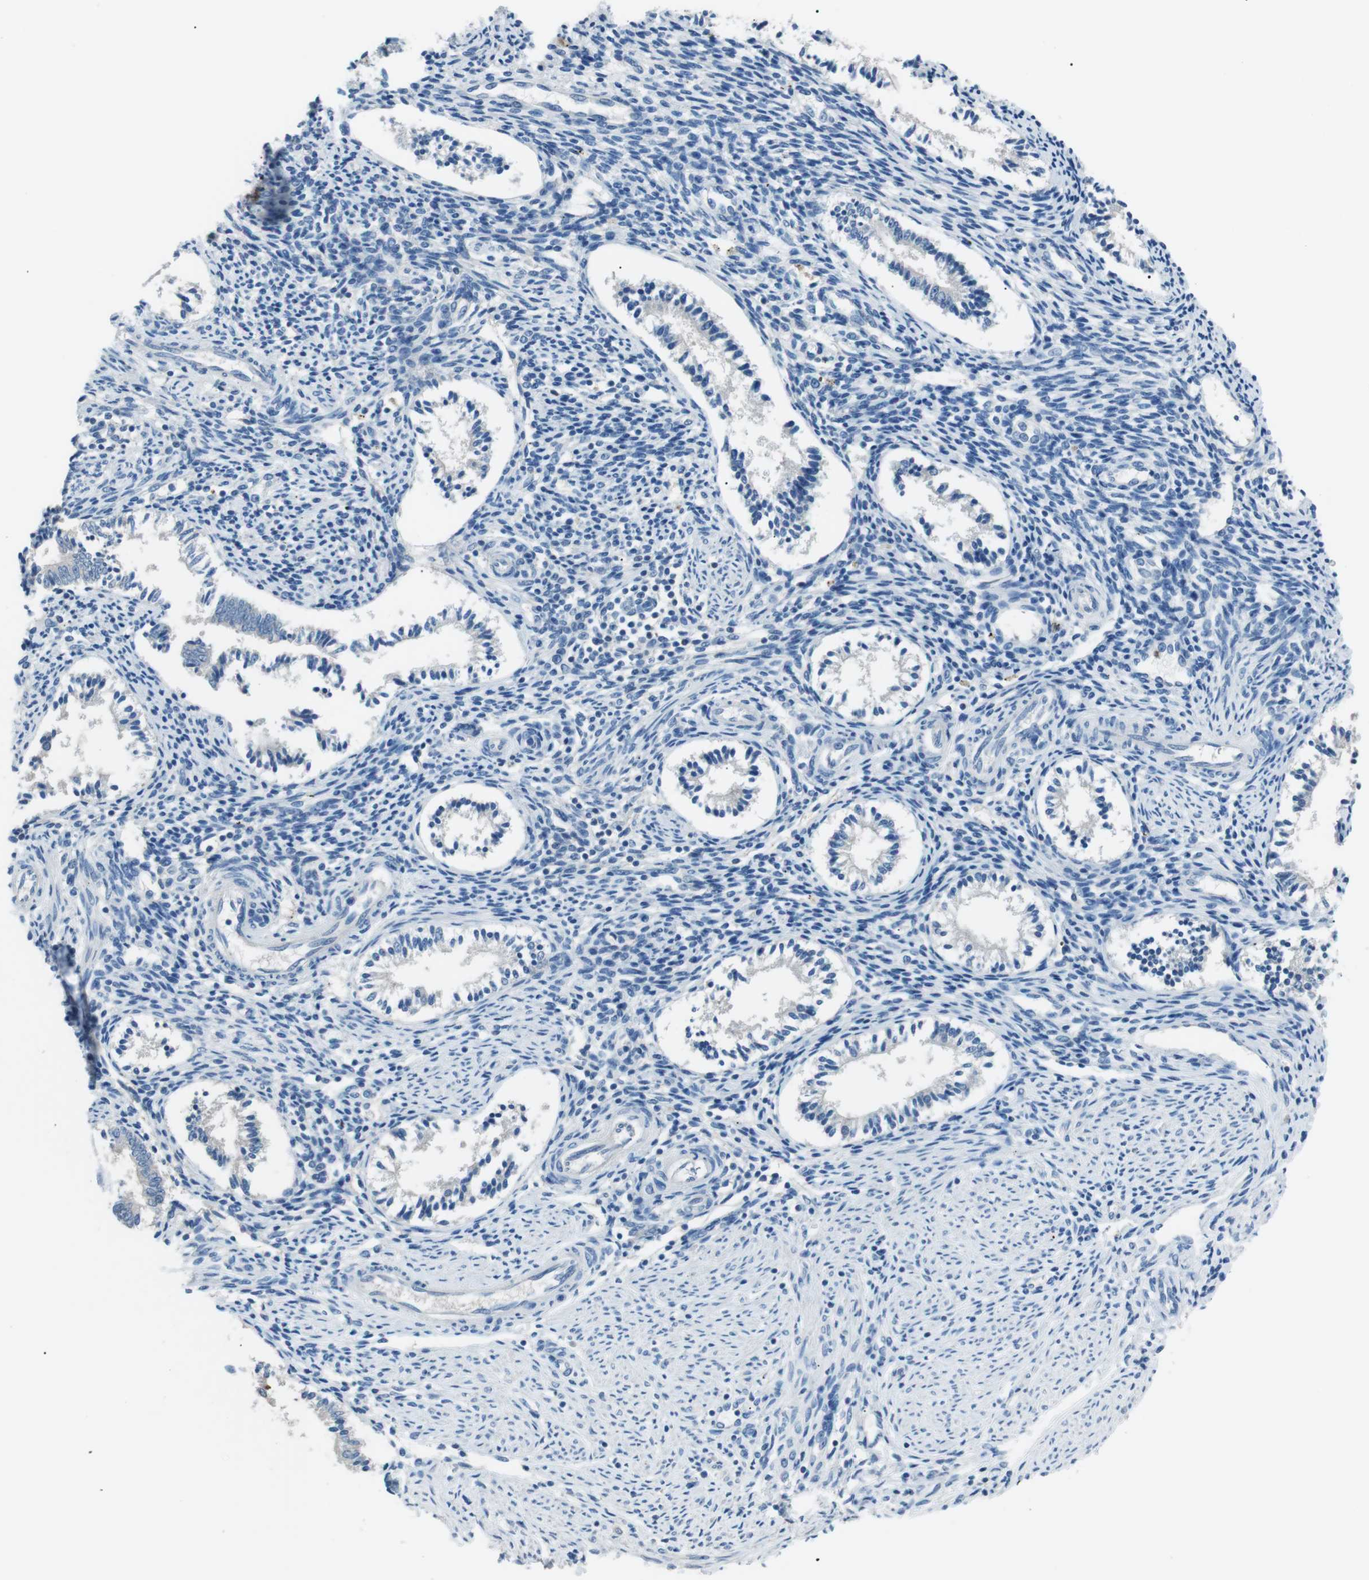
{"staining": {"intensity": "moderate", "quantity": "<25%", "location": "cytoplasmic/membranous"}, "tissue": "endometrium", "cell_type": "Cells in endometrial stroma", "image_type": "normal", "snomed": [{"axis": "morphology", "description": "Normal tissue, NOS"}, {"axis": "topography", "description": "Endometrium"}], "caption": "DAB immunohistochemical staining of benign human endometrium shows moderate cytoplasmic/membranous protein positivity in about <25% of cells in endometrial stroma. (brown staining indicates protein expression, while blue staining denotes nuclei).", "gene": "CDH26", "patient": {"sex": "female", "age": 42}}